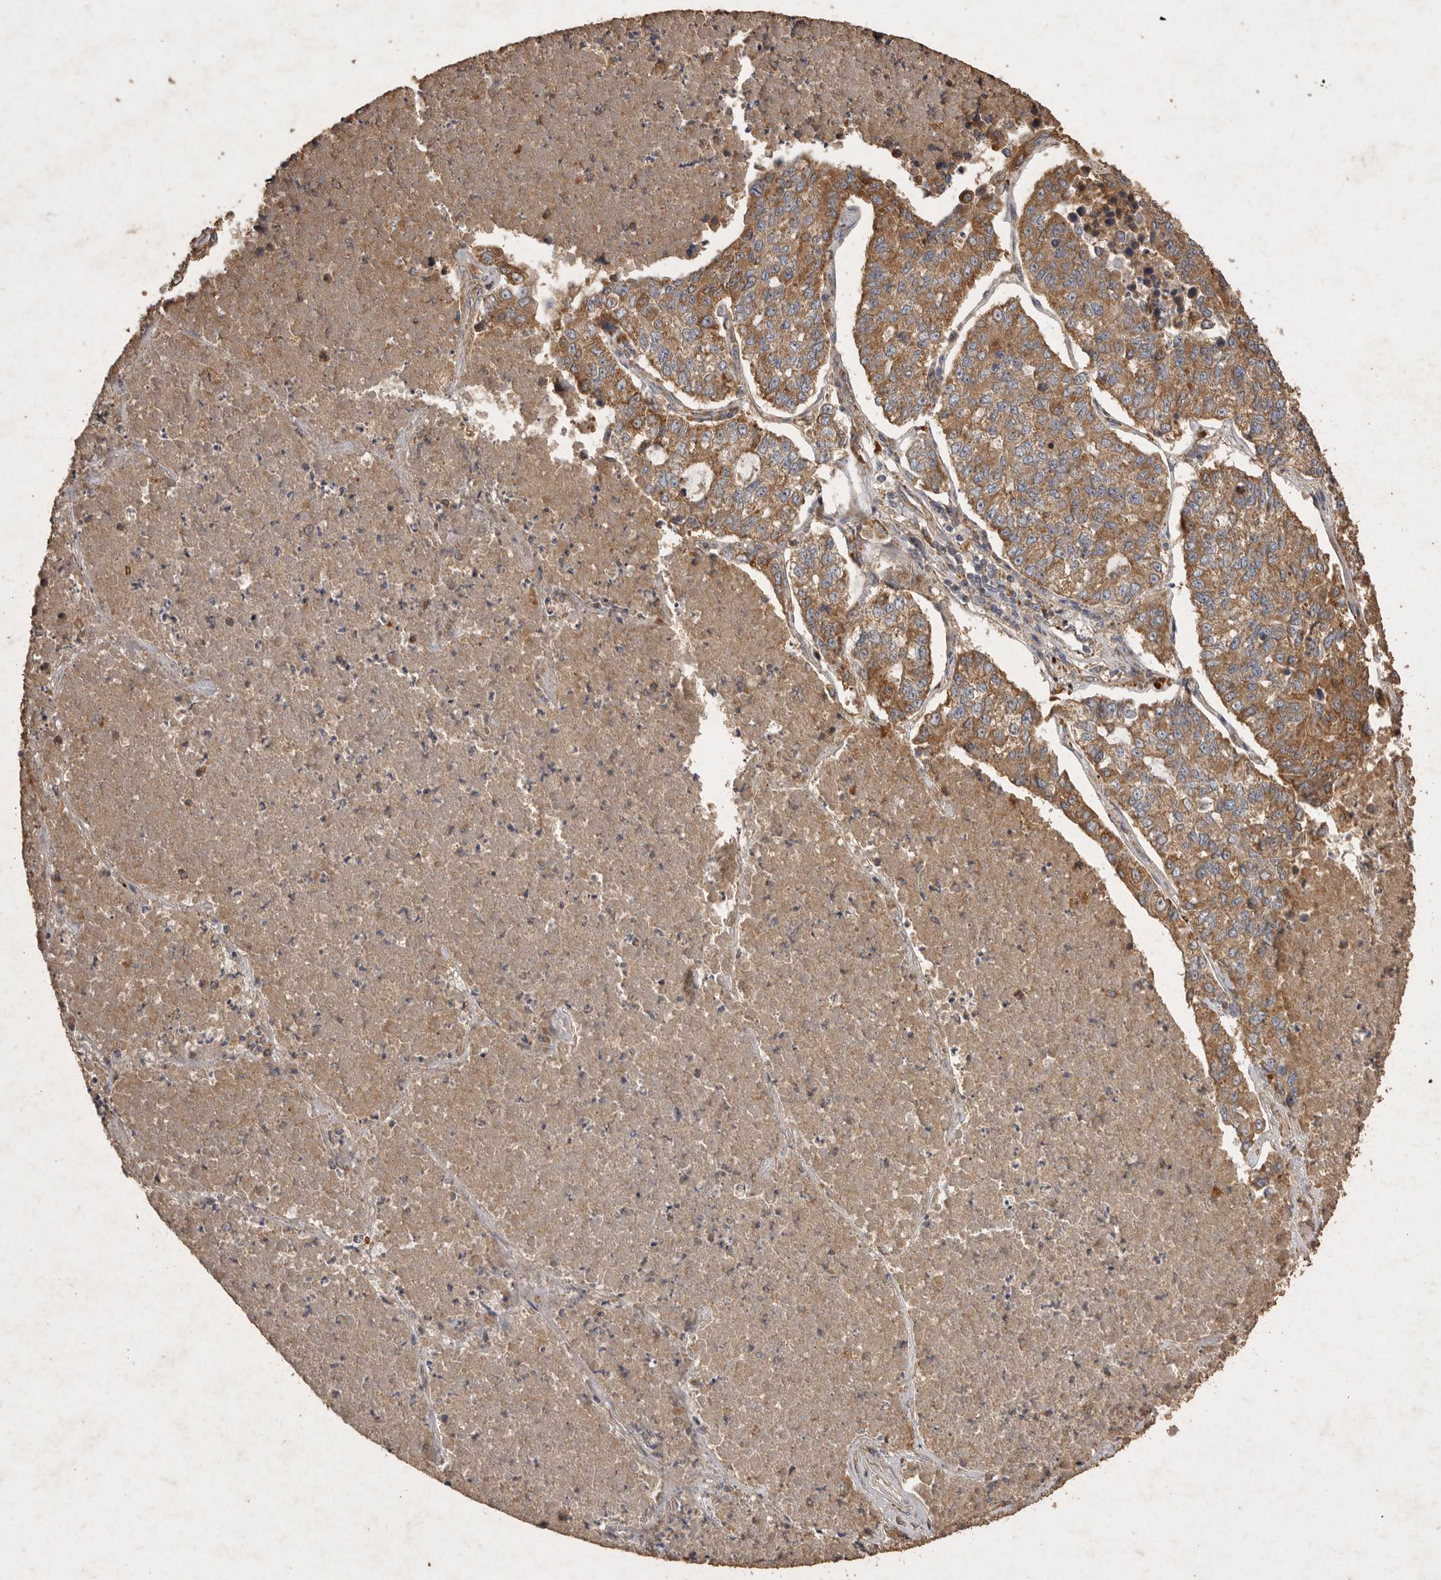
{"staining": {"intensity": "moderate", "quantity": ">75%", "location": "cytoplasmic/membranous"}, "tissue": "lung cancer", "cell_type": "Tumor cells", "image_type": "cancer", "snomed": [{"axis": "morphology", "description": "Adenocarcinoma, NOS"}, {"axis": "topography", "description": "Lung"}], "caption": "Immunohistochemistry (DAB) staining of human lung cancer (adenocarcinoma) exhibits moderate cytoplasmic/membranous protein expression in approximately >75% of tumor cells.", "gene": "MRPL41", "patient": {"sex": "male", "age": 49}}